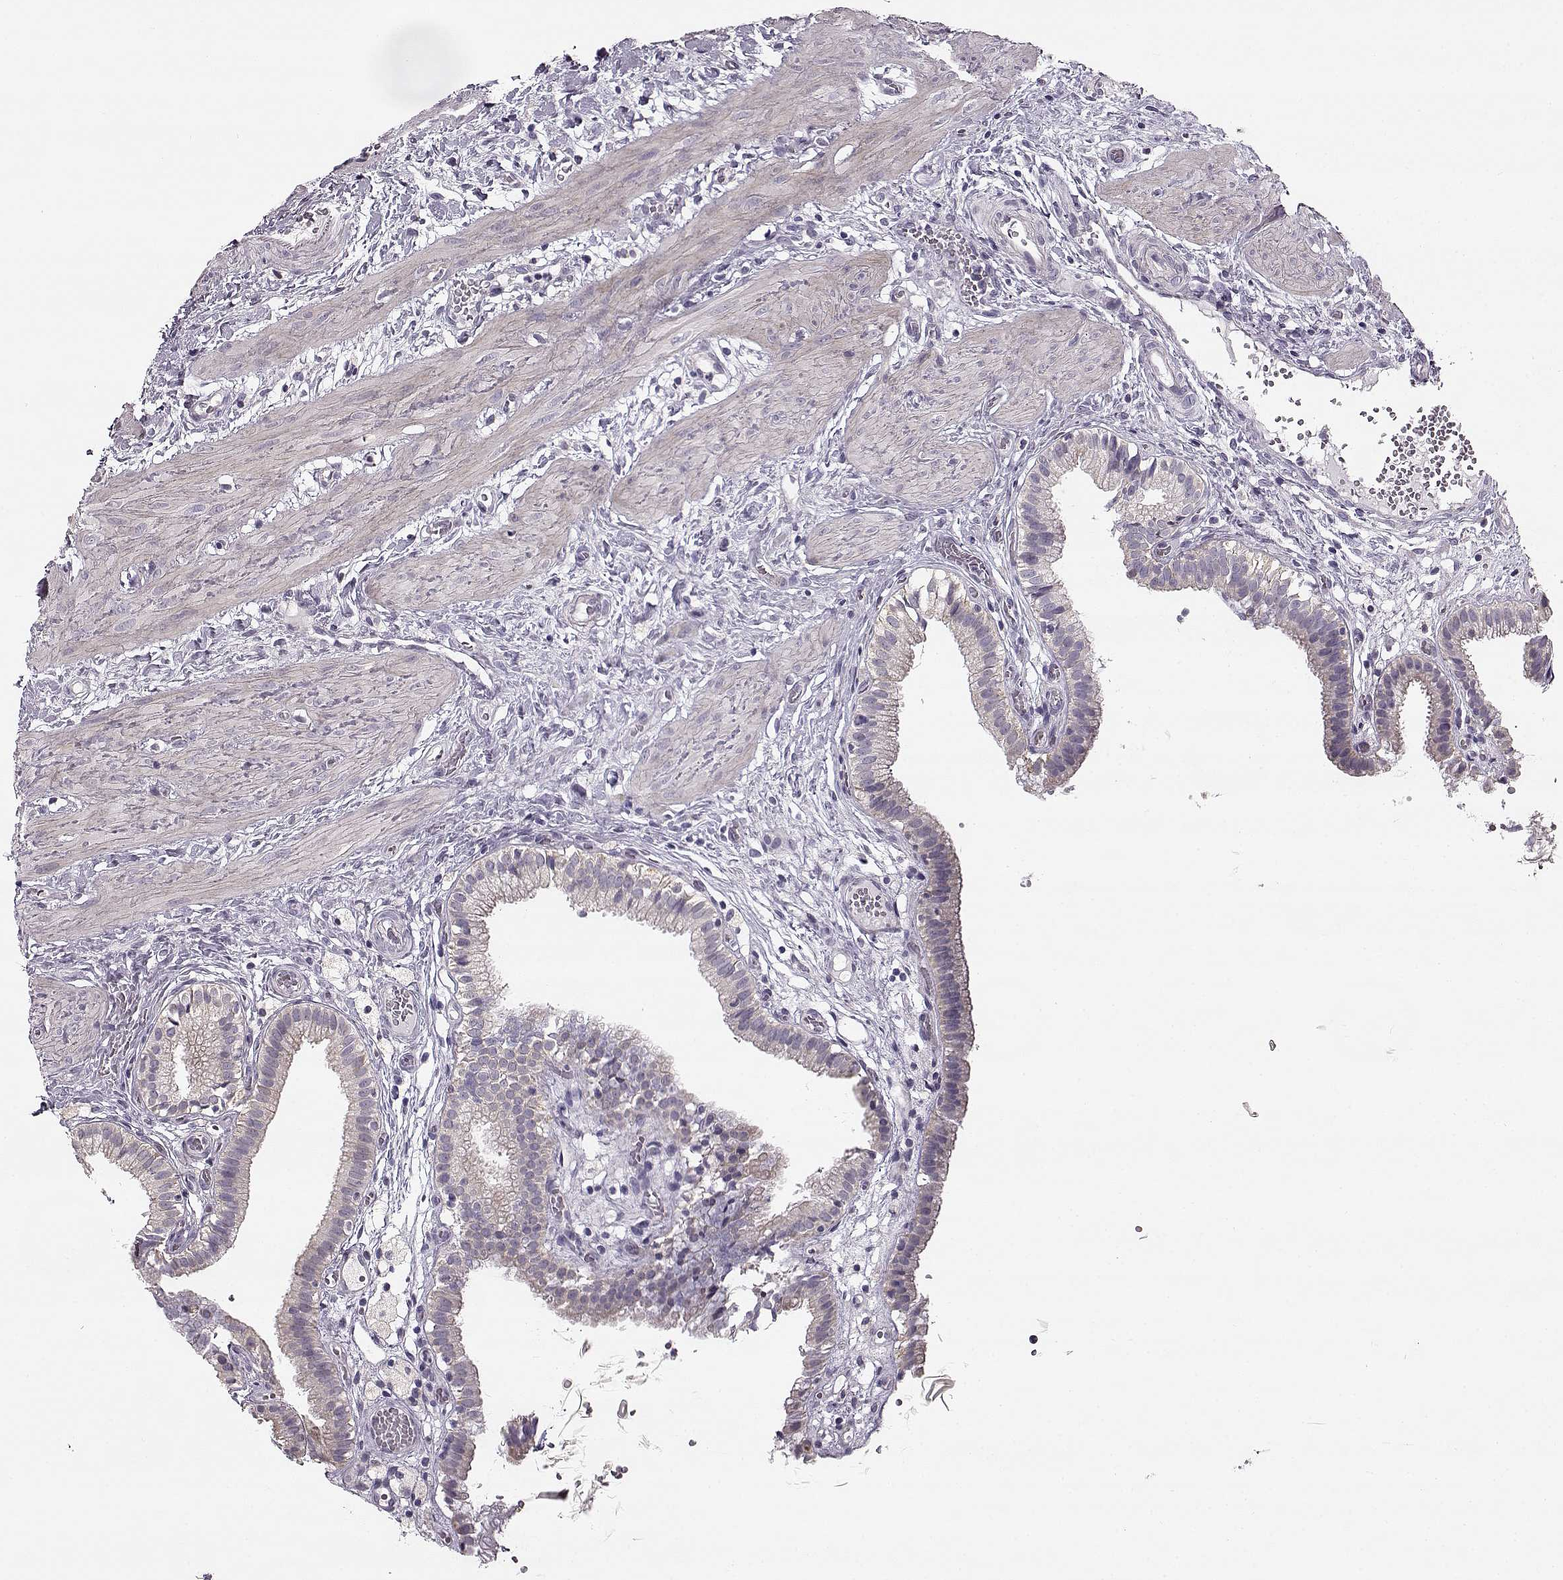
{"staining": {"intensity": "negative", "quantity": "none", "location": "none"}, "tissue": "gallbladder", "cell_type": "Glandular cells", "image_type": "normal", "snomed": [{"axis": "morphology", "description": "Normal tissue, NOS"}, {"axis": "topography", "description": "Gallbladder"}], "caption": "This is an immunohistochemistry (IHC) image of benign gallbladder. There is no staining in glandular cells.", "gene": "MAP6D1", "patient": {"sex": "female", "age": 24}}